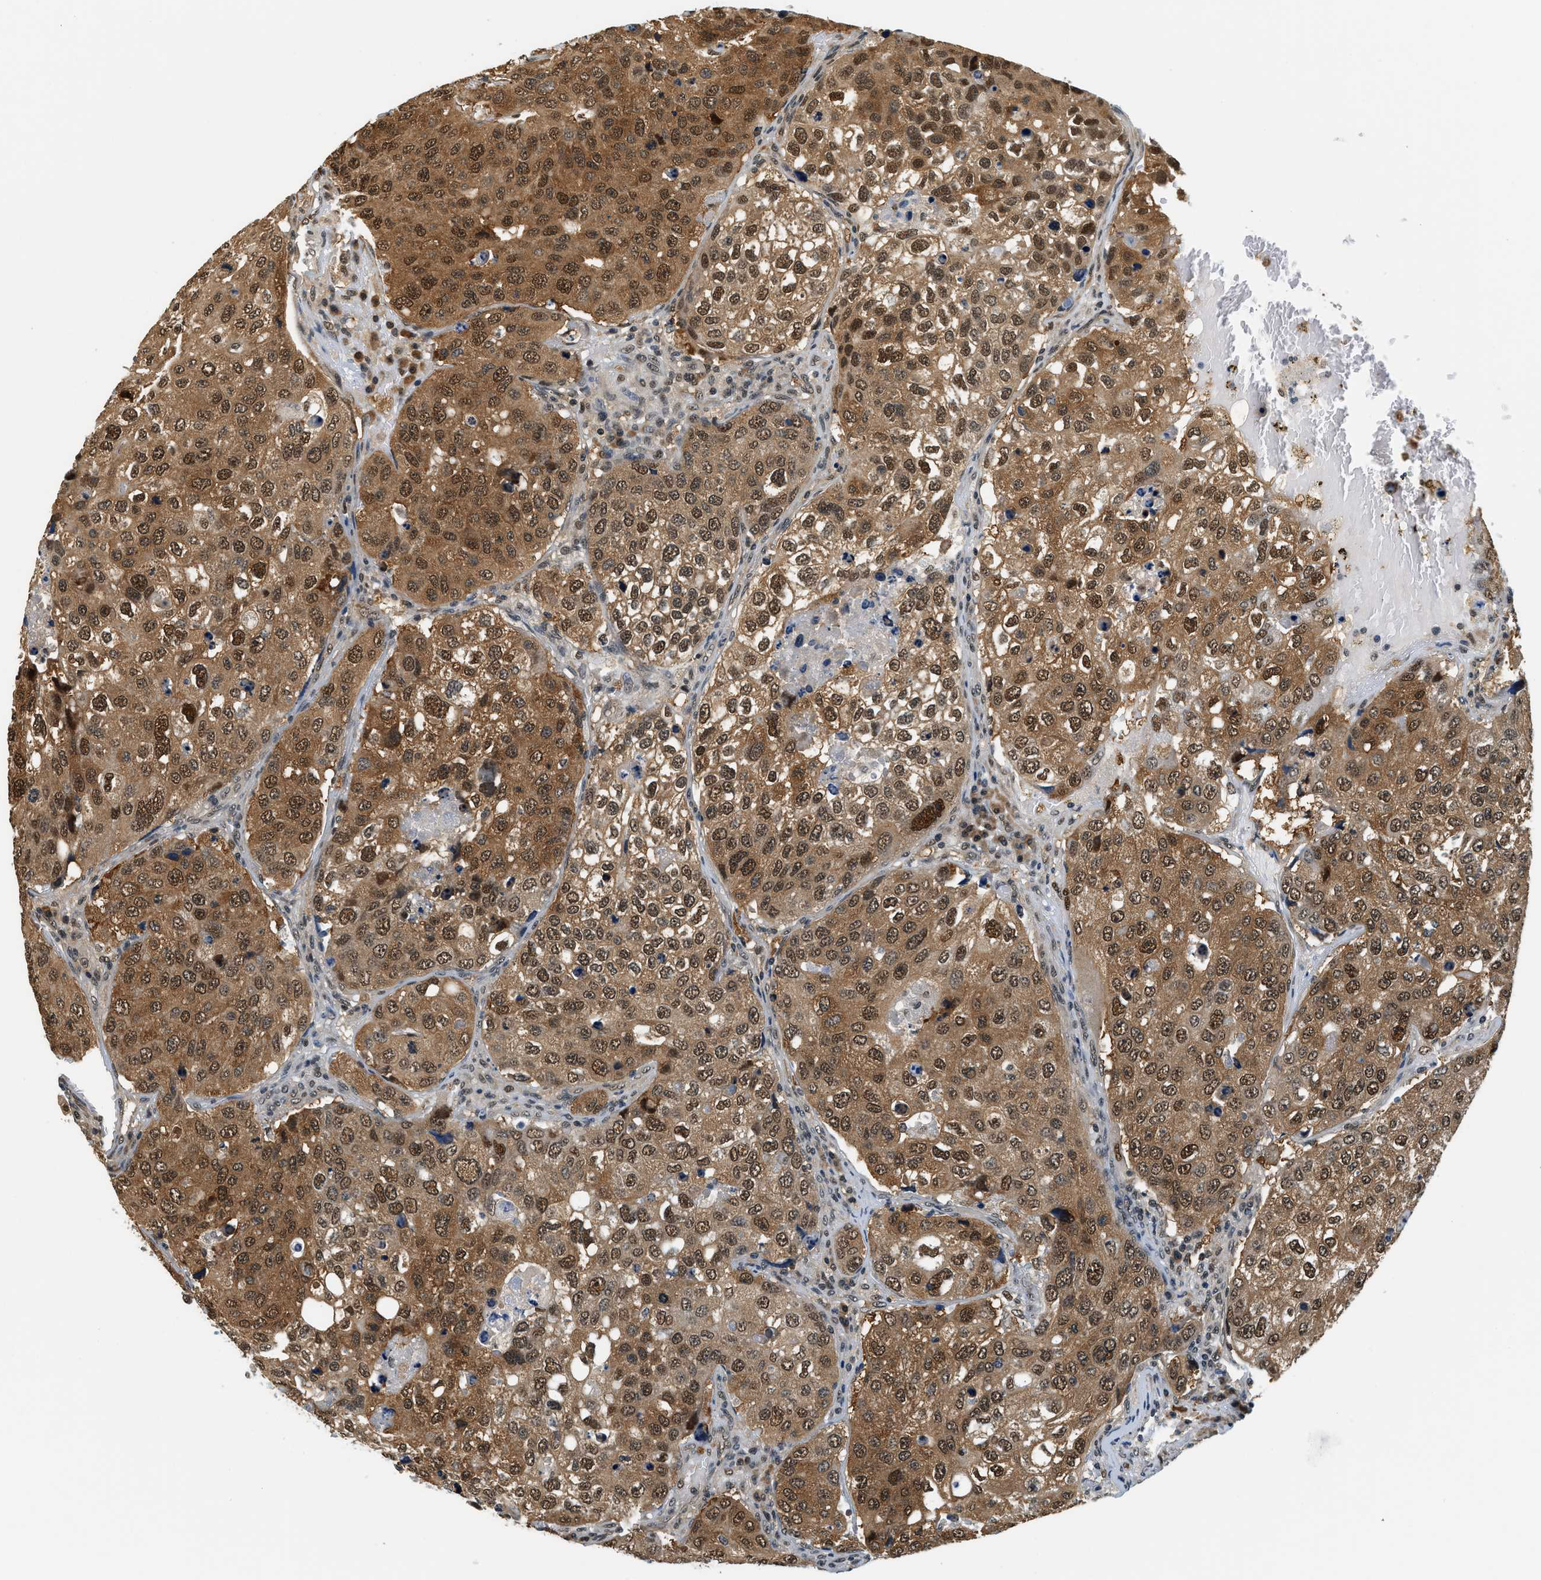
{"staining": {"intensity": "strong", "quantity": ">75%", "location": "cytoplasmic/membranous,nuclear"}, "tissue": "urothelial cancer", "cell_type": "Tumor cells", "image_type": "cancer", "snomed": [{"axis": "morphology", "description": "Urothelial carcinoma, High grade"}, {"axis": "topography", "description": "Lymph node"}, {"axis": "topography", "description": "Urinary bladder"}], "caption": "An immunohistochemistry (IHC) micrograph of neoplastic tissue is shown. Protein staining in brown highlights strong cytoplasmic/membranous and nuclear positivity in urothelial carcinoma (high-grade) within tumor cells.", "gene": "PSMD3", "patient": {"sex": "male", "age": 51}}